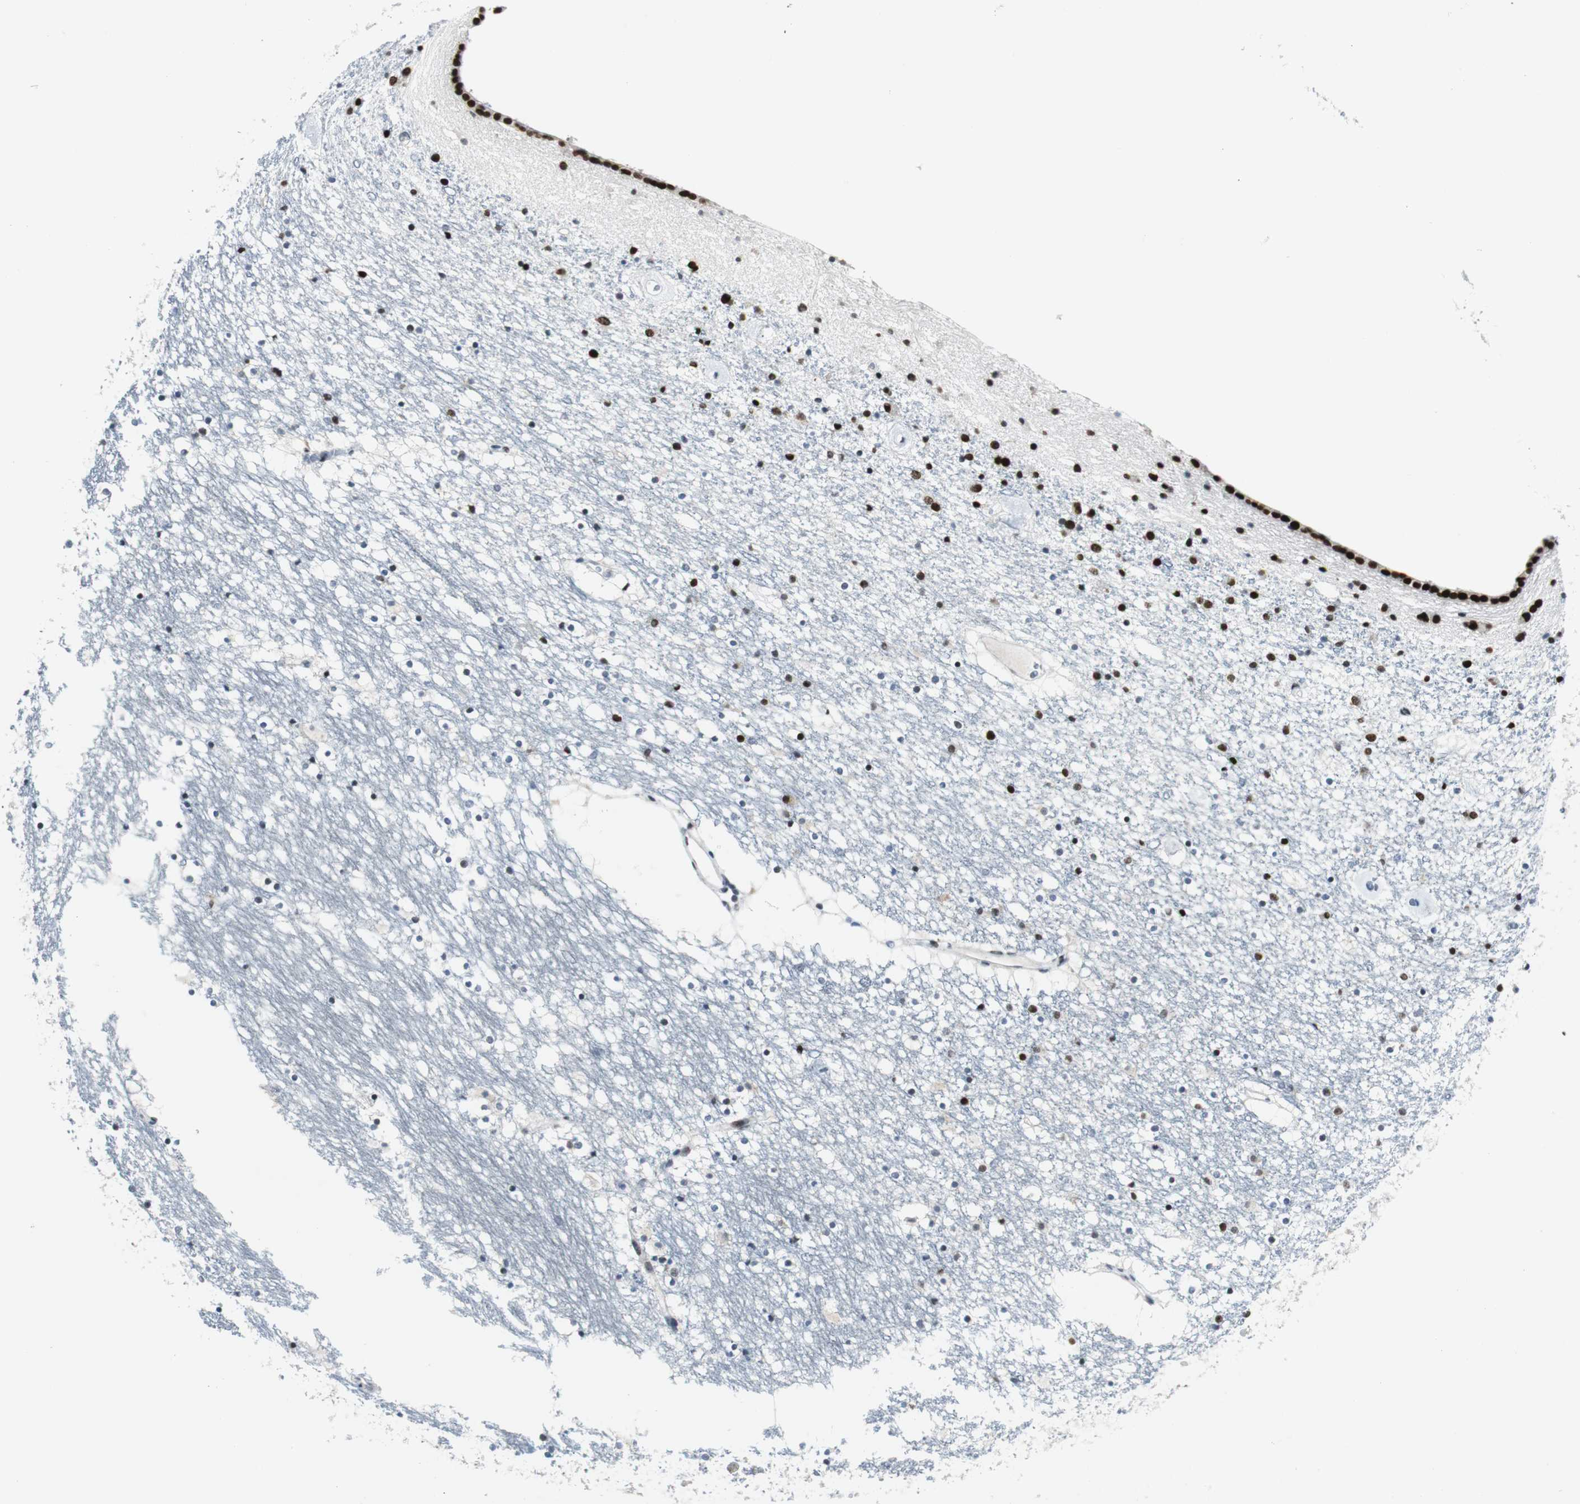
{"staining": {"intensity": "moderate", "quantity": "25%-75%", "location": "nuclear"}, "tissue": "caudate", "cell_type": "Glial cells", "image_type": "normal", "snomed": [{"axis": "morphology", "description": "Normal tissue, NOS"}, {"axis": "topography", "description": "Lateral ventricle wall"}], "caption": "Immunohistochemical staining of normal human caudate reveals 25%-75% levels of moderate nuclear protein staining in about 25%-75% of glial cells. The staining was performed using DAB, with brown indicating positive protein expression. Nuclei are stained blue with hematoxylin.", "gene": "MTA1", "patient": {"sex": "male", "age": 45}}